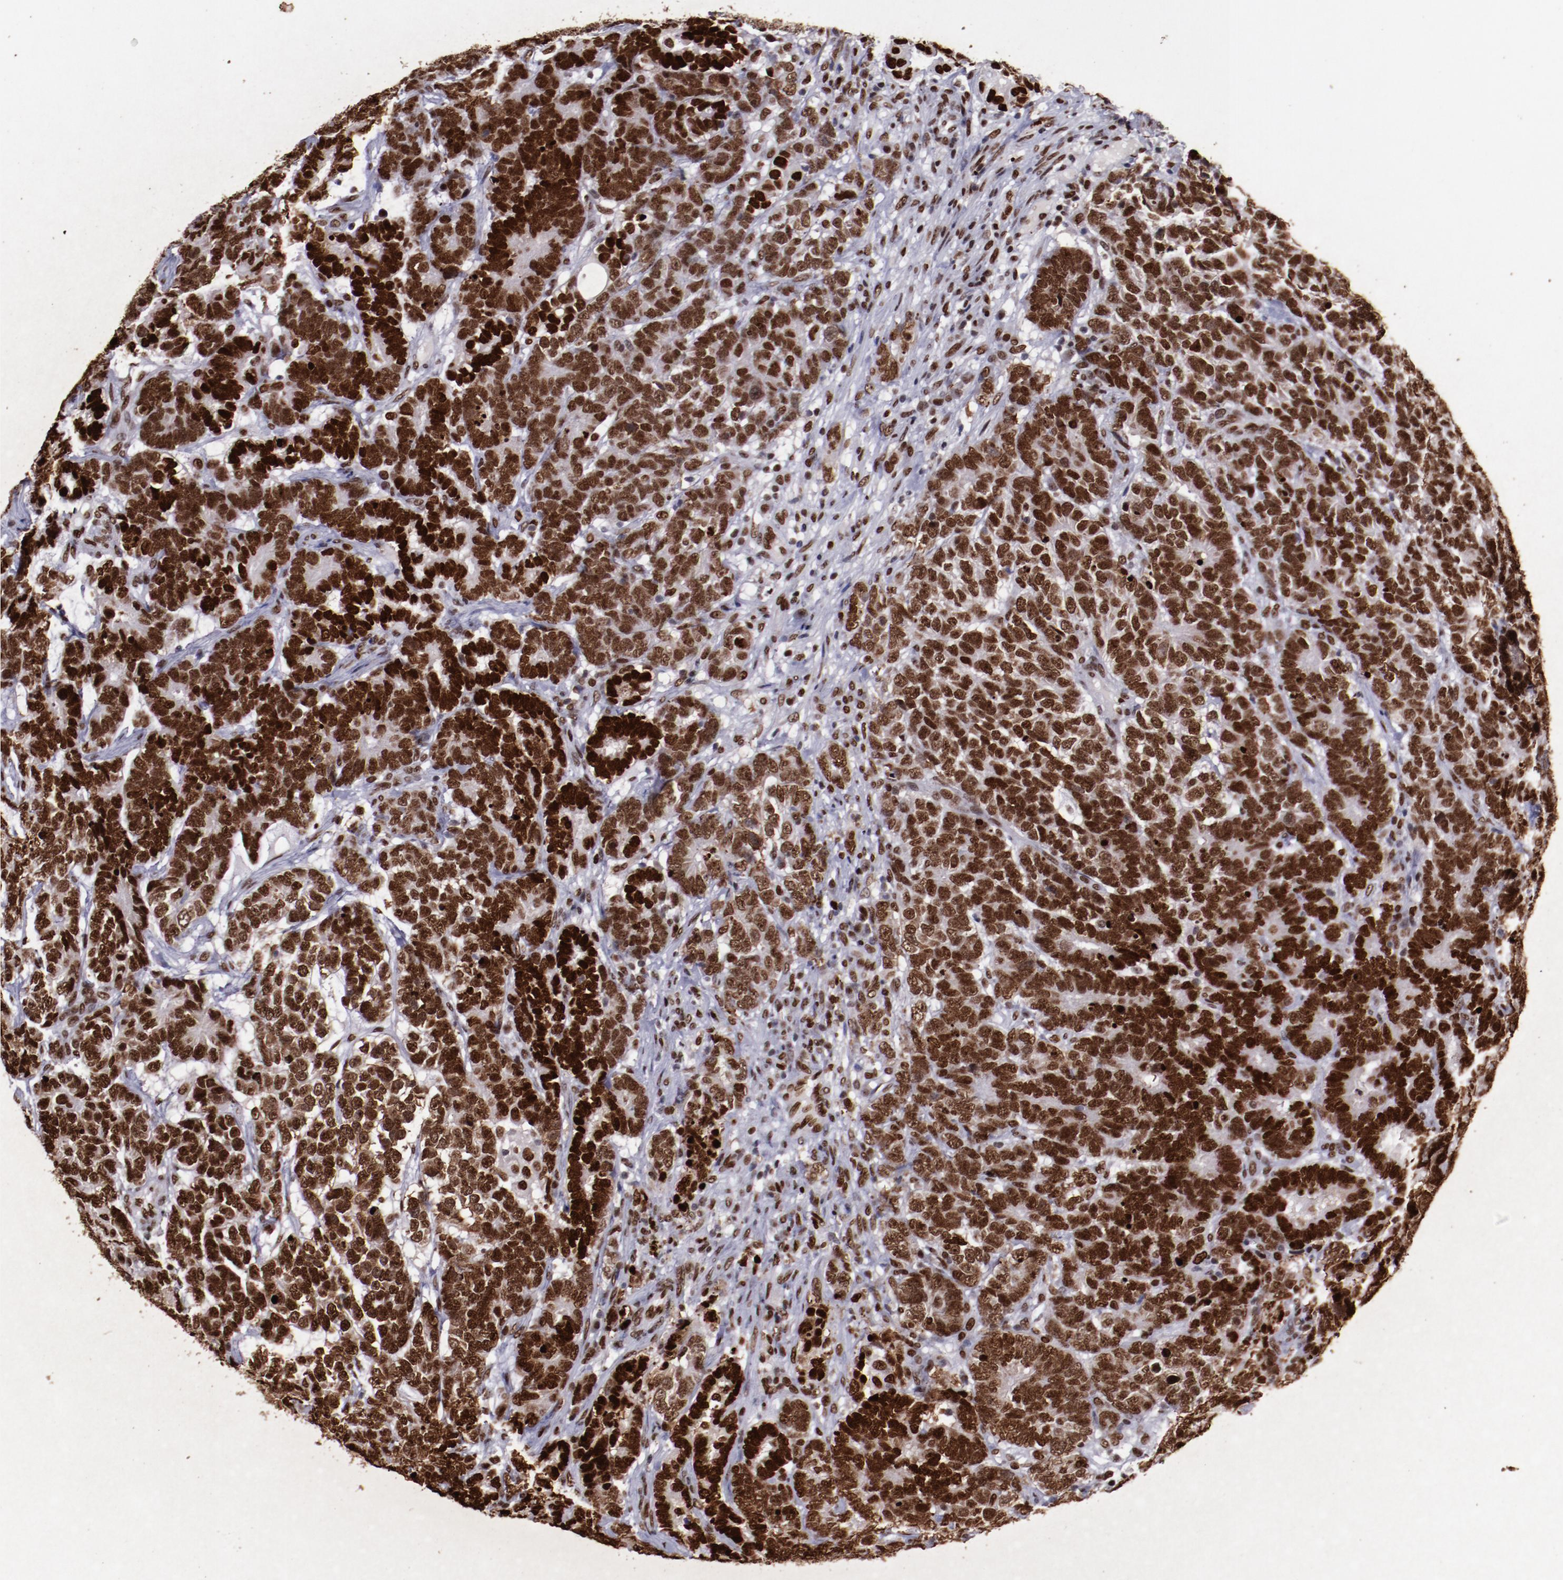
{"staining": {"intensity": "strong", "quantity": ">75%", "location": "nuclear"}, "tissue": "testis cancer", "cell_type": "Tumor cells", "image_type": "cancer", "snomed": [{"axis": "morphology", "description": "Carcinoma, Embryonal, NOS"}, {"axis": "topography", "description": "Testis"}], "caption": "Strong nuclear staining for a protein is present in approximately >75% of tumor cells of testis cancer using IHC.", "gene": "APEX1", "patient": {"sex": "male", "age": 26}}